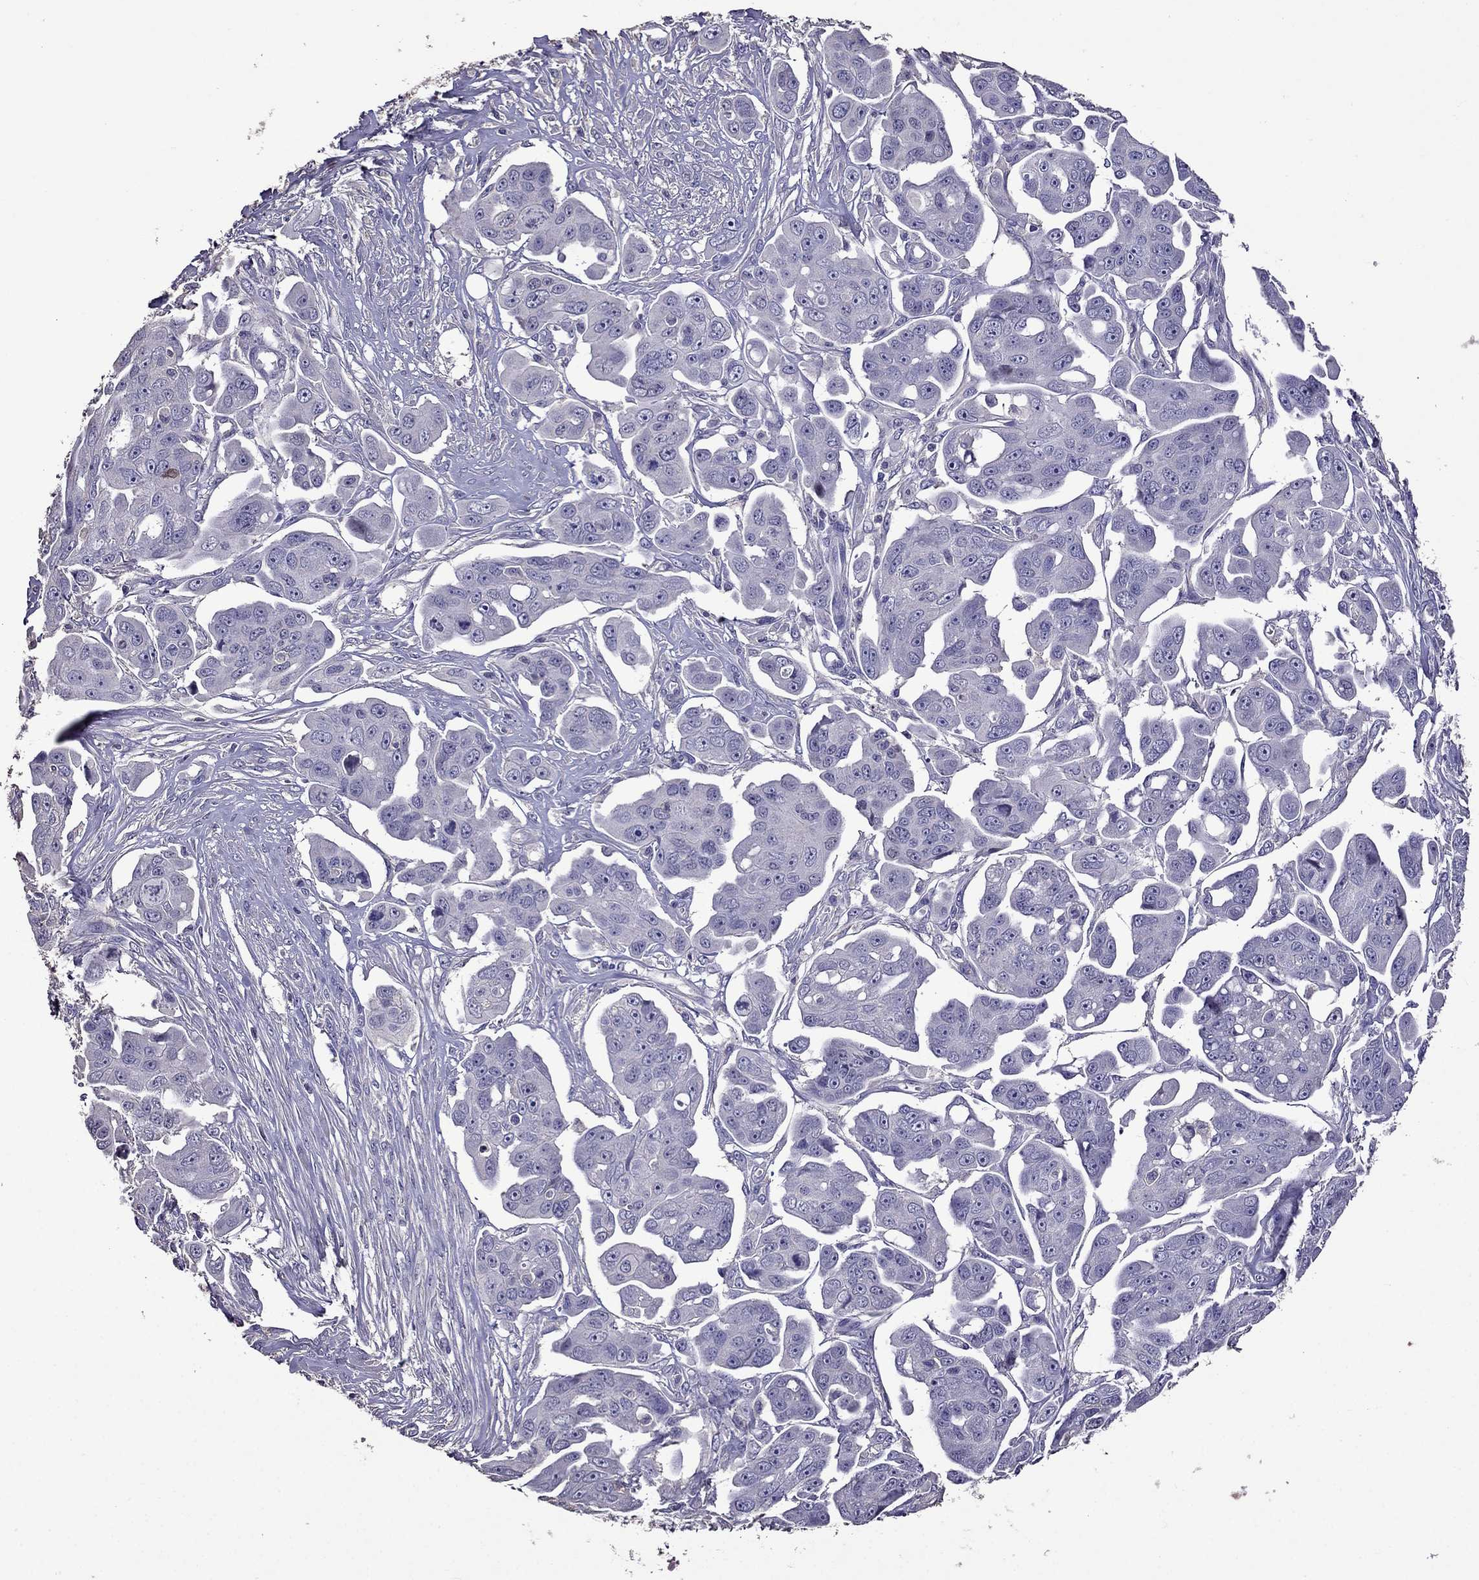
{"staining": {"intensity": "negative", "quantity": "none", "location": "none"}, "tissue": "ovarian cancer", "cell_type": "Tumor cells", "image_type": "cancer", "snomed": [{"axis": "morphology", "description": "Carcinoma, endometroid"}, {"axis": "topography", "description": "Ovary"}], "caption": "Protein analysis of endometroid carcinoma (ovarian) displays no significant staining in tumor cells.", "gene": "NKX3-1", "patient": {"sex": "female", "age": 70}}